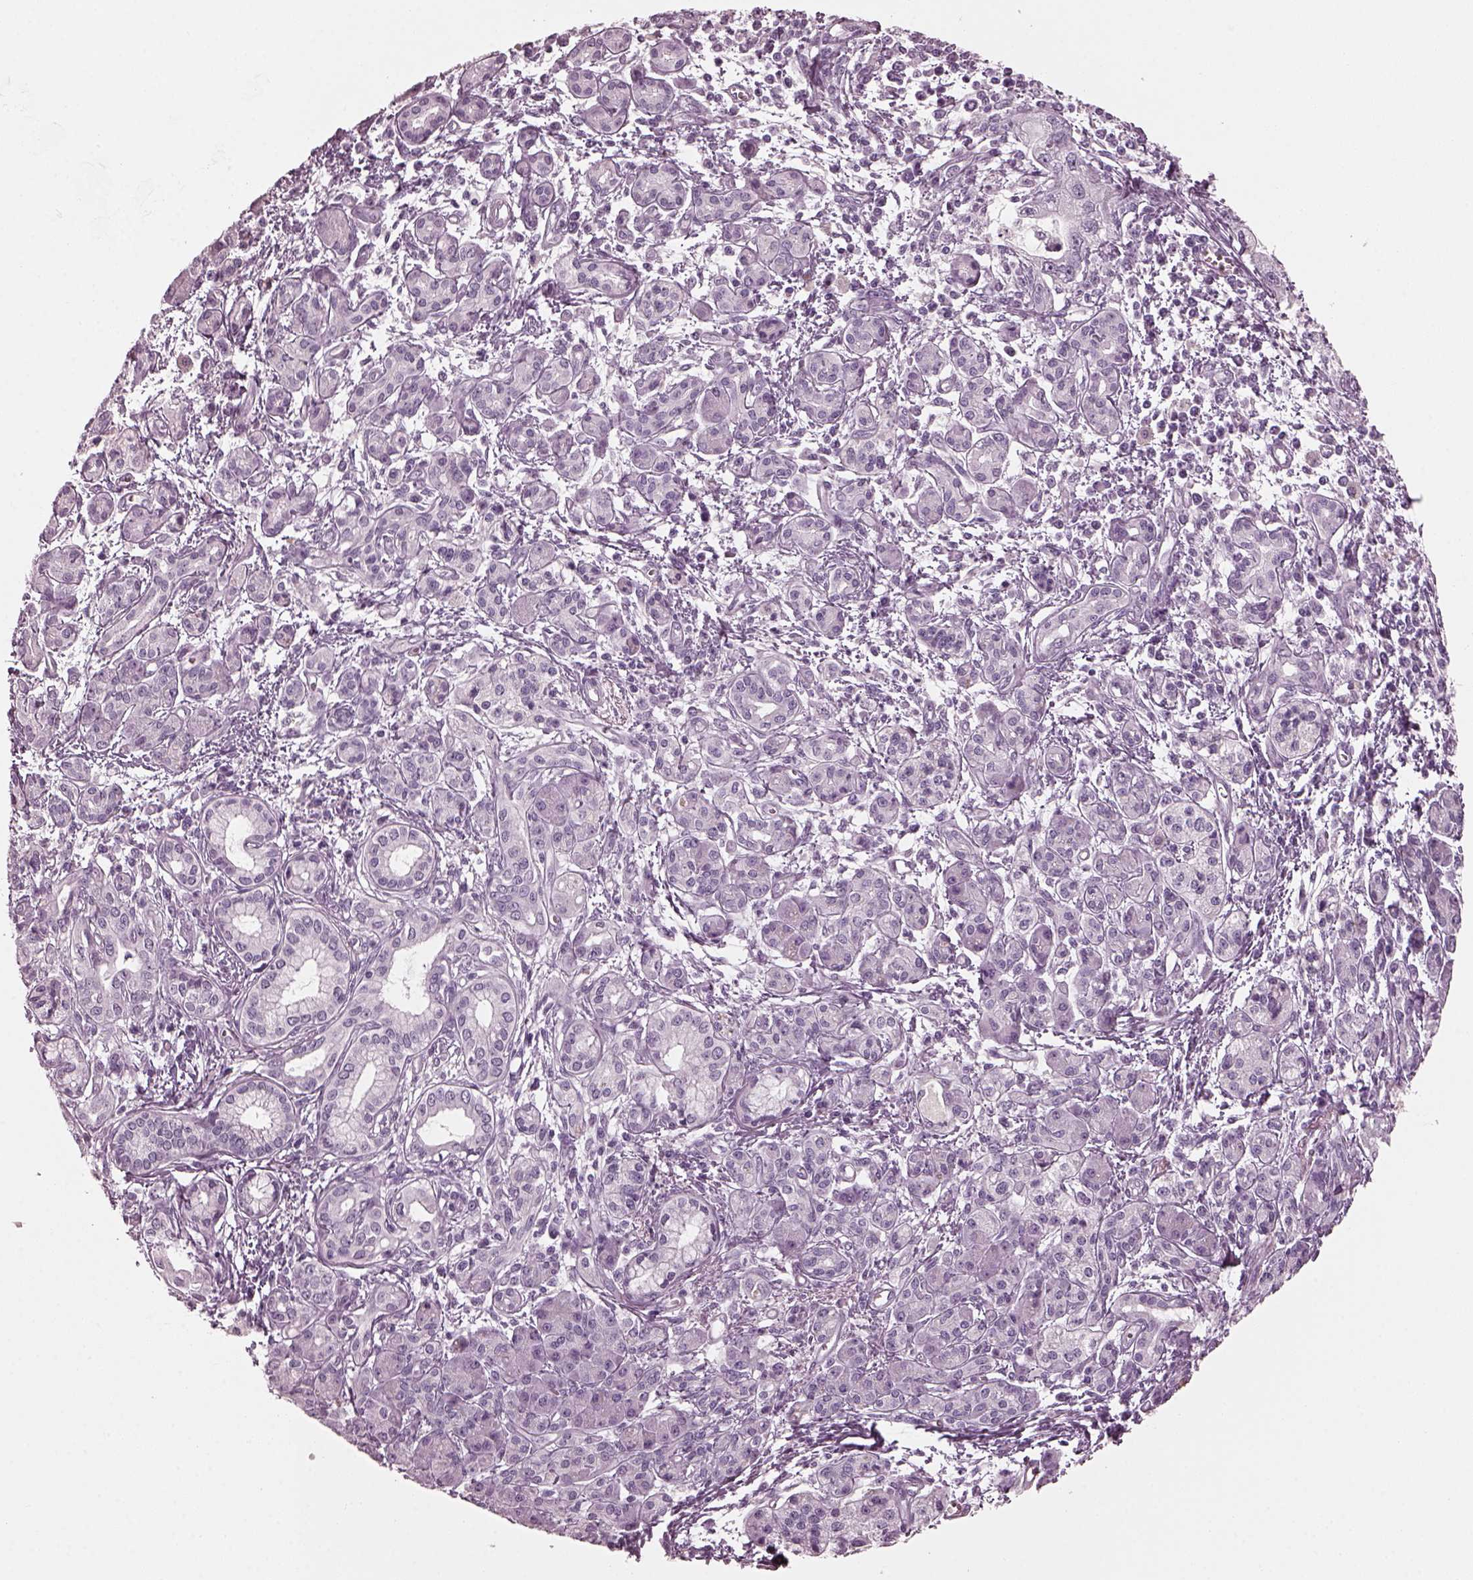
{"staining": {"intensity": "negative", "quantity": "none", "location": "none"}, "tissue": "pancreatic cancer", "cell_type": "Tumor cells", "image_type": "cancer", "snomed": [{"axis": "morphology", "description": "Adenocarcinoma, NOS"}, {"axis": "topography", "description": "Pancreas"}], "caption": "Immunohistochemistry of pancreatic cancer (adenocarcinoma) exhibits no staining in tumor cells. (DAB (3,3'-diaminobenzidine) IHC visualized using brightfield microscopy, high magnification).", "gene": "RCVRN", "patient": {"sex": "male", "age": 70}}